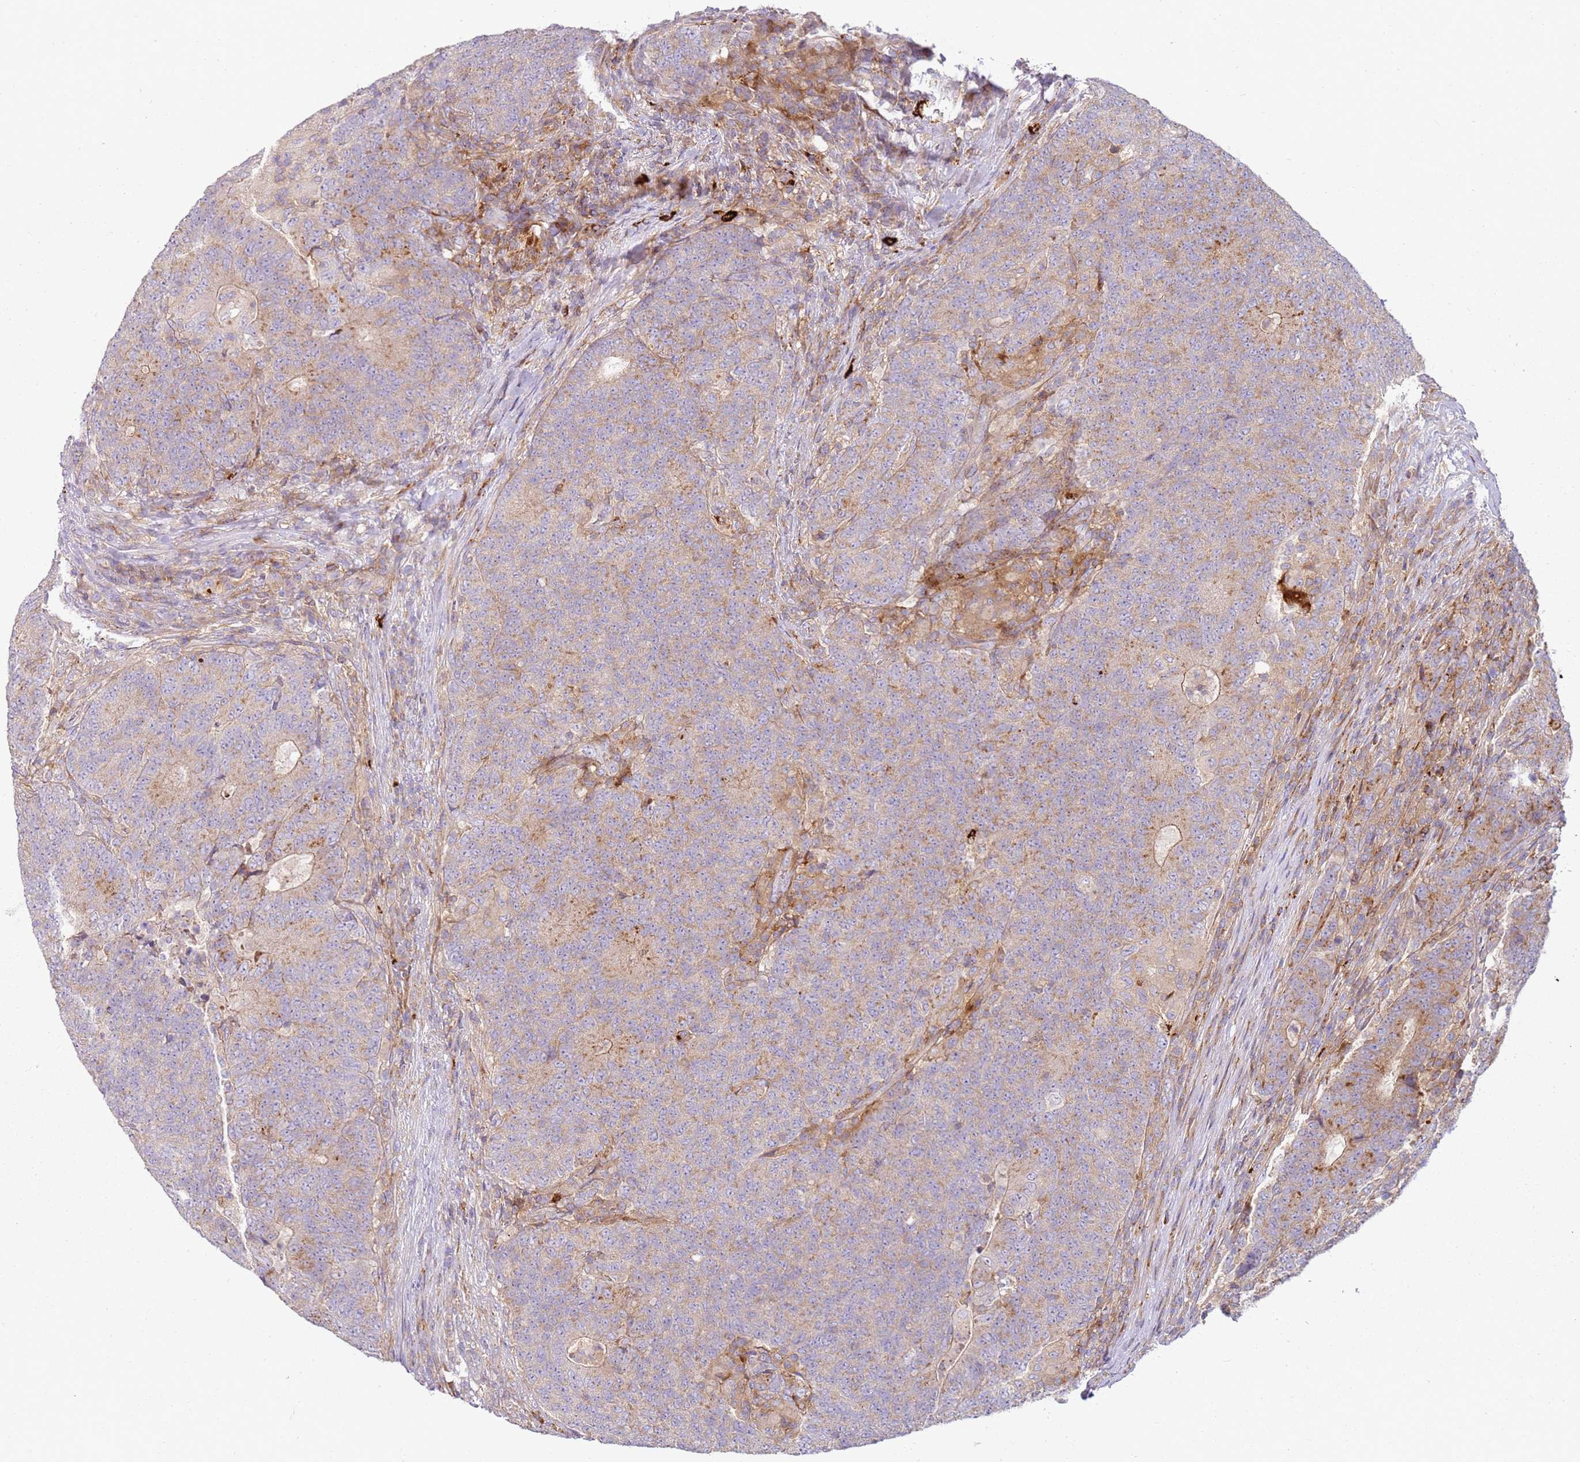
{"staining": {"intensity": "moderate", "quantity": "25%-75%", "location": "cytoplasmic/membranous"}, "tissue": "colorectal cancer", "cell_type": "Tumor cells", "image_type": "cancer", "snomed": [{"axis": "morphology", "description": "Adenocarcinoma, NOS"}, {"axis": "topography", "description": "Colon"}], "caption": "Immunohistochemical staining of human colorectal cancer displays medium levels of moderate cytoplasmic/membranous positivity in approximately 25%-75% of tumor cells.", "gene": "FPR1", "patient": {"sex": "female", "age": 75}}